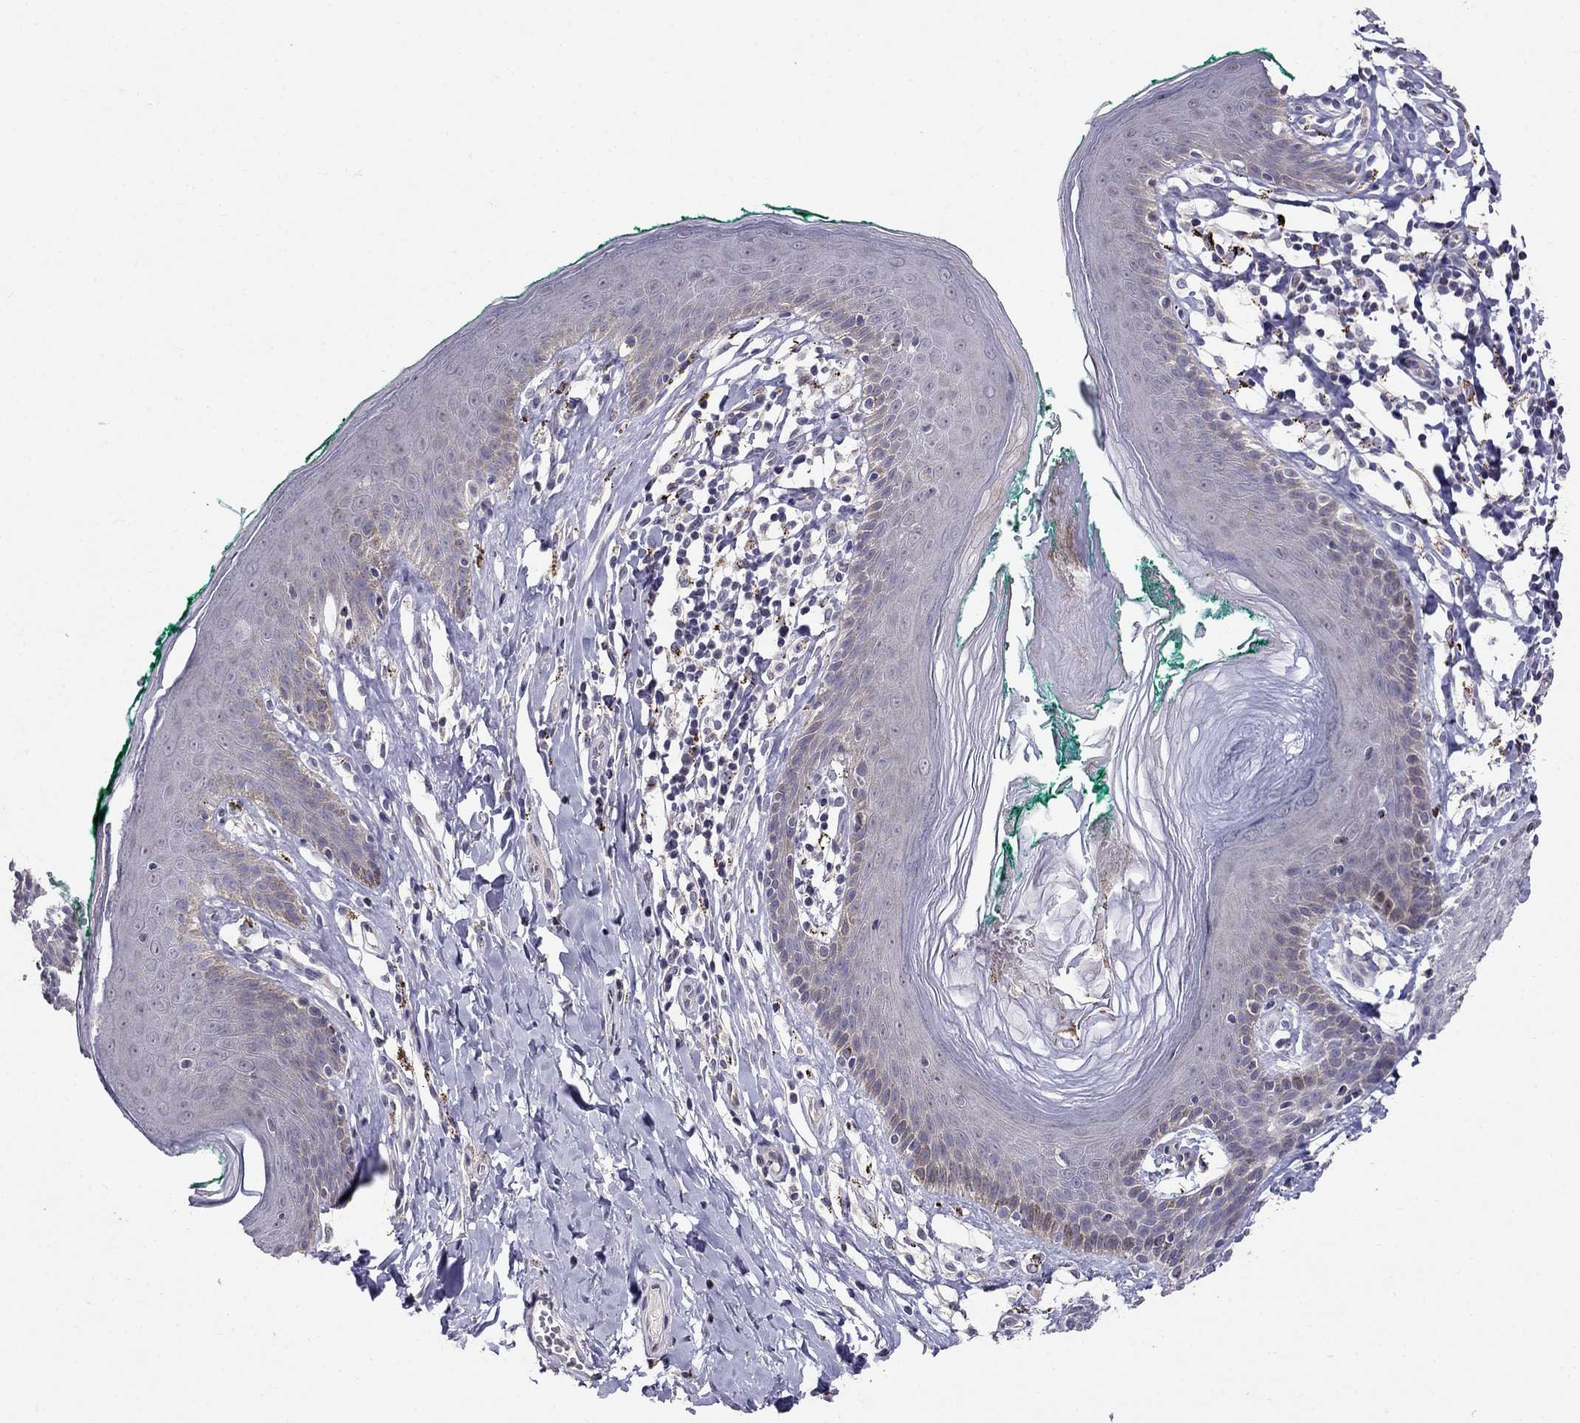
{"staining": {"intensity": "negative", "quantity": "none", "location": "none"}, "tissue": "skin", "cell_type": "Epidermal cells", "image_type": "normal", "snomed": [{"axis": "morphology", "description": "Normal tissue, NOS"}, {"axis": "topography", "description": "Vulva"}], "caption": "Epidermal cells show no significant protein positivity in benign skin.", "gene": "MAGEB4", "patient": {"sex": "female", "age": 66}}